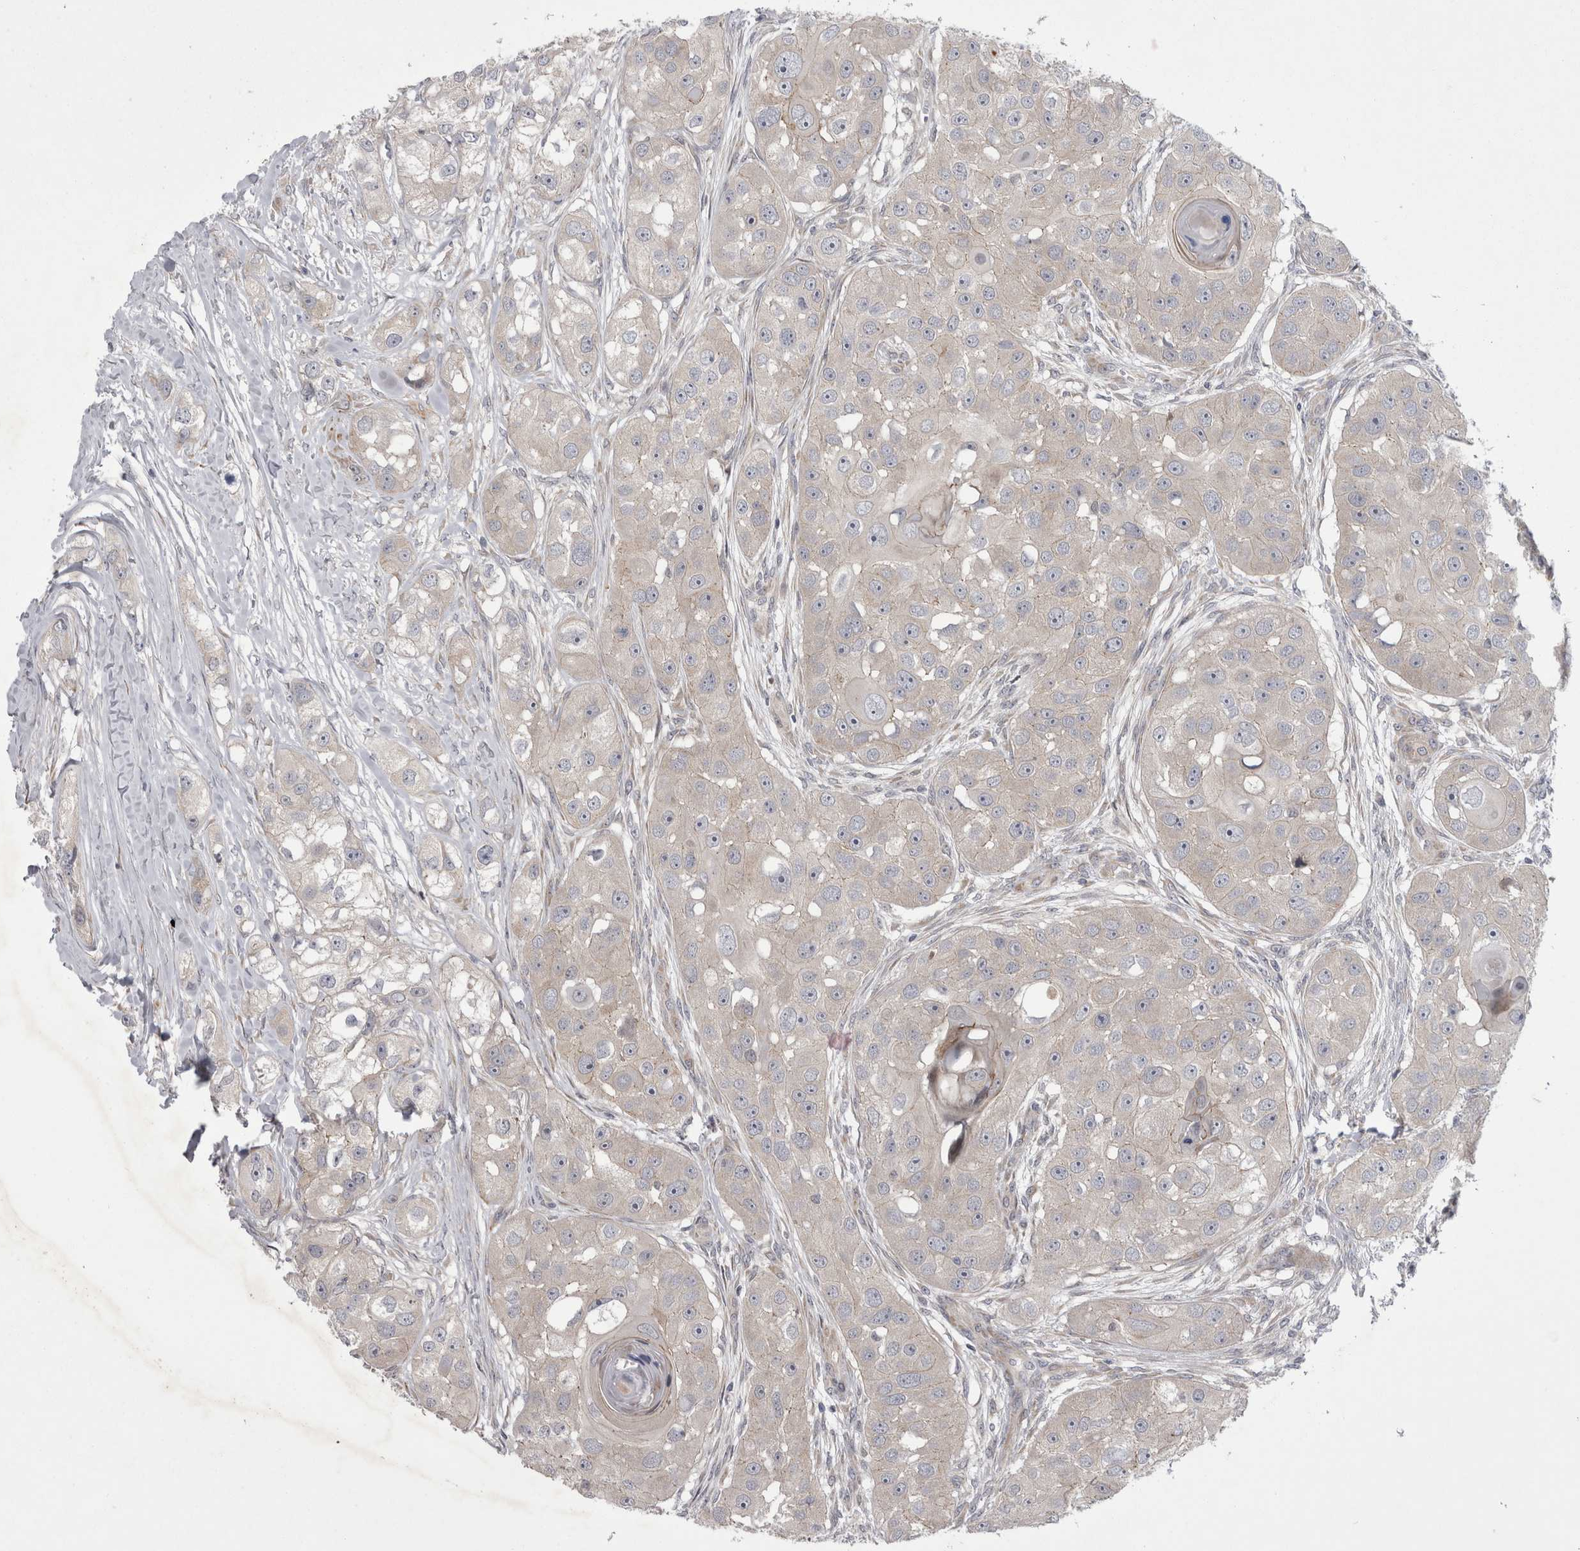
{"staining": {"intensity": "negative", "quantity": "none", "location": "none"}, "tissue": "head and neck cancer", "cell_type": "Tumor cells", "image_type": "cancer", "snomed": [{"axis": "morphology", "description": "Normal tissue, NOS"}, {"axis": "morphology", "description": "Squamous cell carcinoma, NOS"}, {"axis": "topography", "description": "Skeletal muscle"}, {"axis": "topography", "description": "Head-Neck"}], "caption": "An immunohistochemistry (IHC) histopathology image of head and neck squamous cell carcinoma is shown. There is no staining in tumor cells of head and neck squamous cell carcinoma.", "gene": "NENF", "patient": {"sex": "male", "age": 51}}